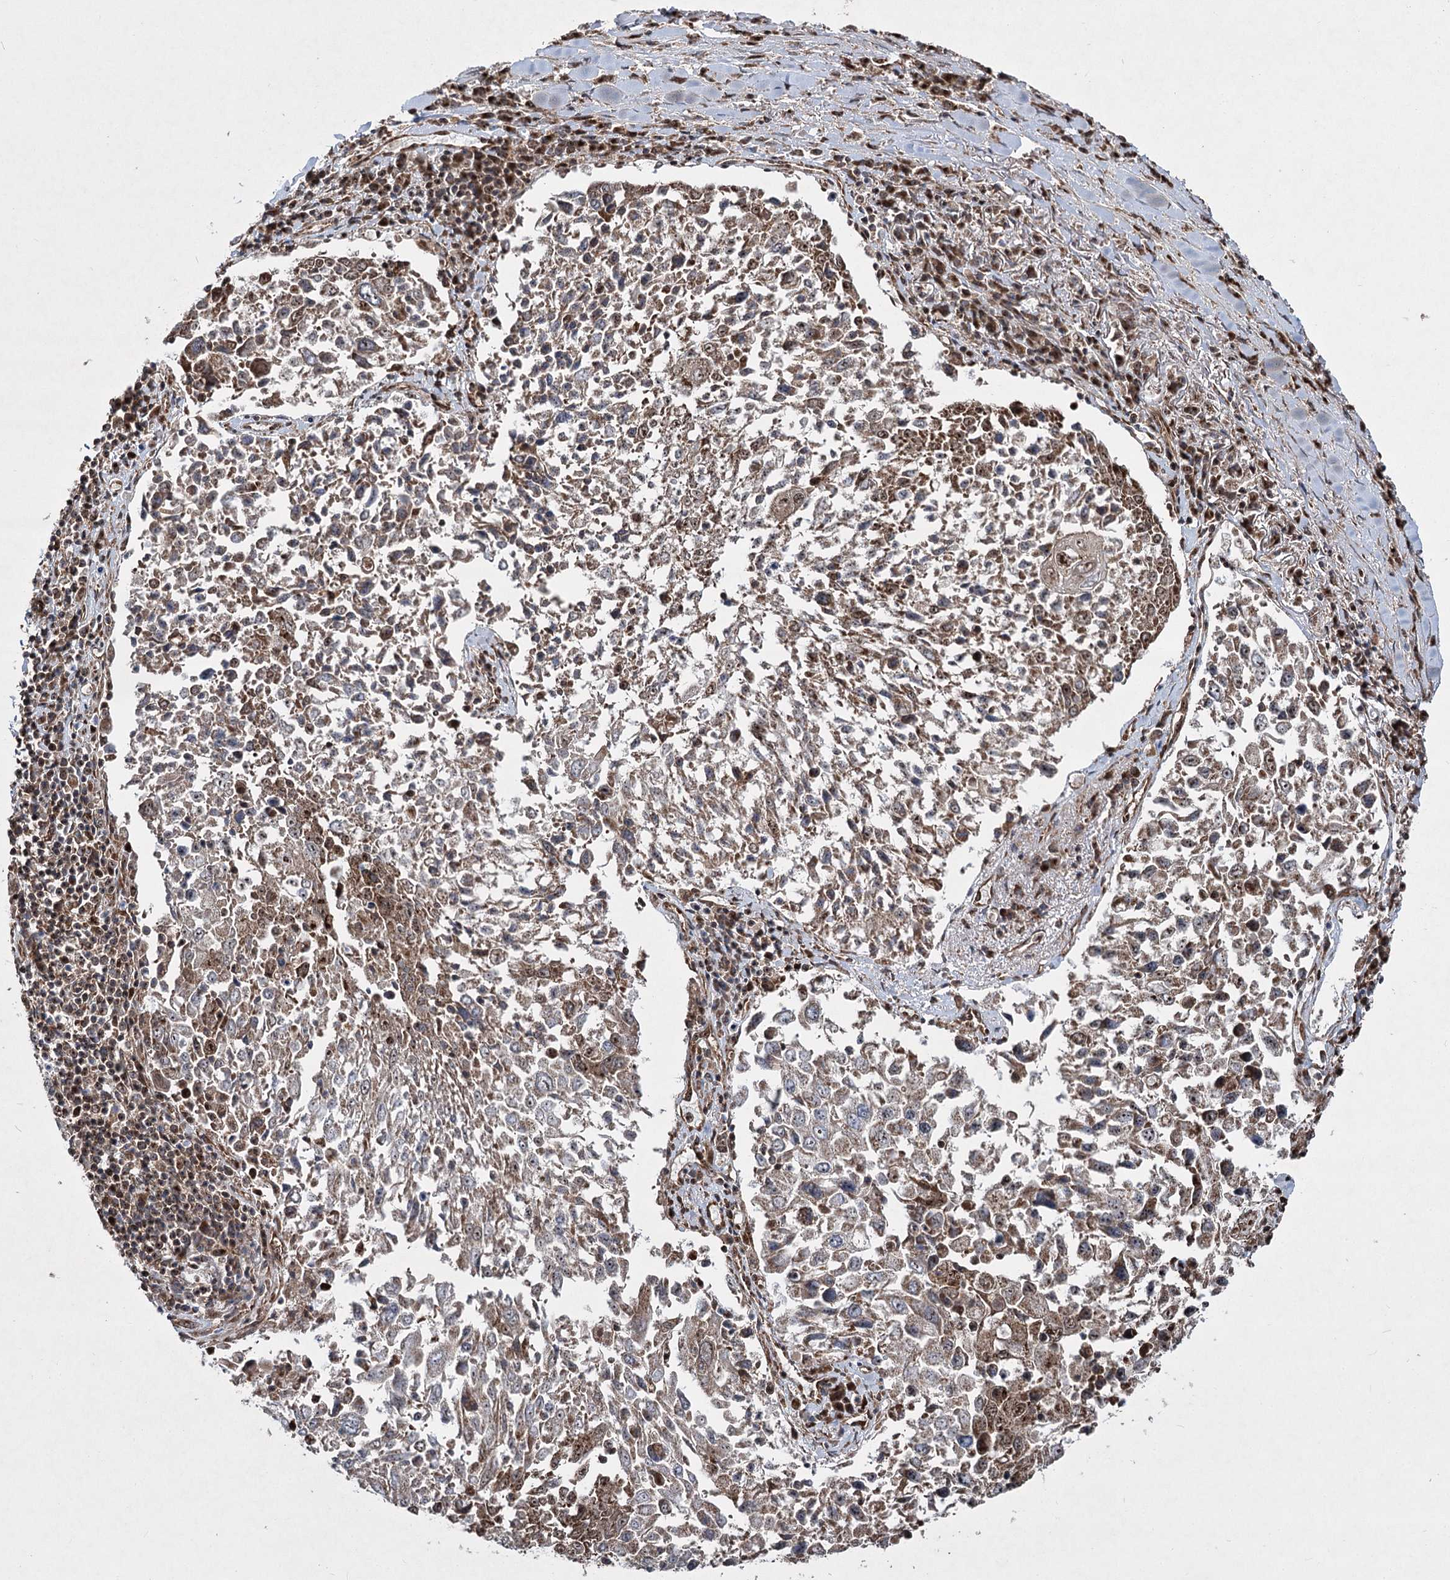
{"staining": {"intensity": "weak", "quantity": "25%-75%", "location": "cytoplasmic/membranous"}, "tissue": "lung cancer", "cell_type": "Tumor cells", "image_type": "cancer", "snomed": [{"axis": "morphology", "description": "Squamous cell carcinoma, NOS"}, {"axis": "topography", "description": "Lung"}], "caption": "DAB immunohistochemical staining of lung squamous cell carcinoma demonstrates weak cytoplasmic/membranous protein staining in about 25%-75% of tumor cells.", "gene": "SERINC5", "patient": {"sex": "male", "age": 65}}